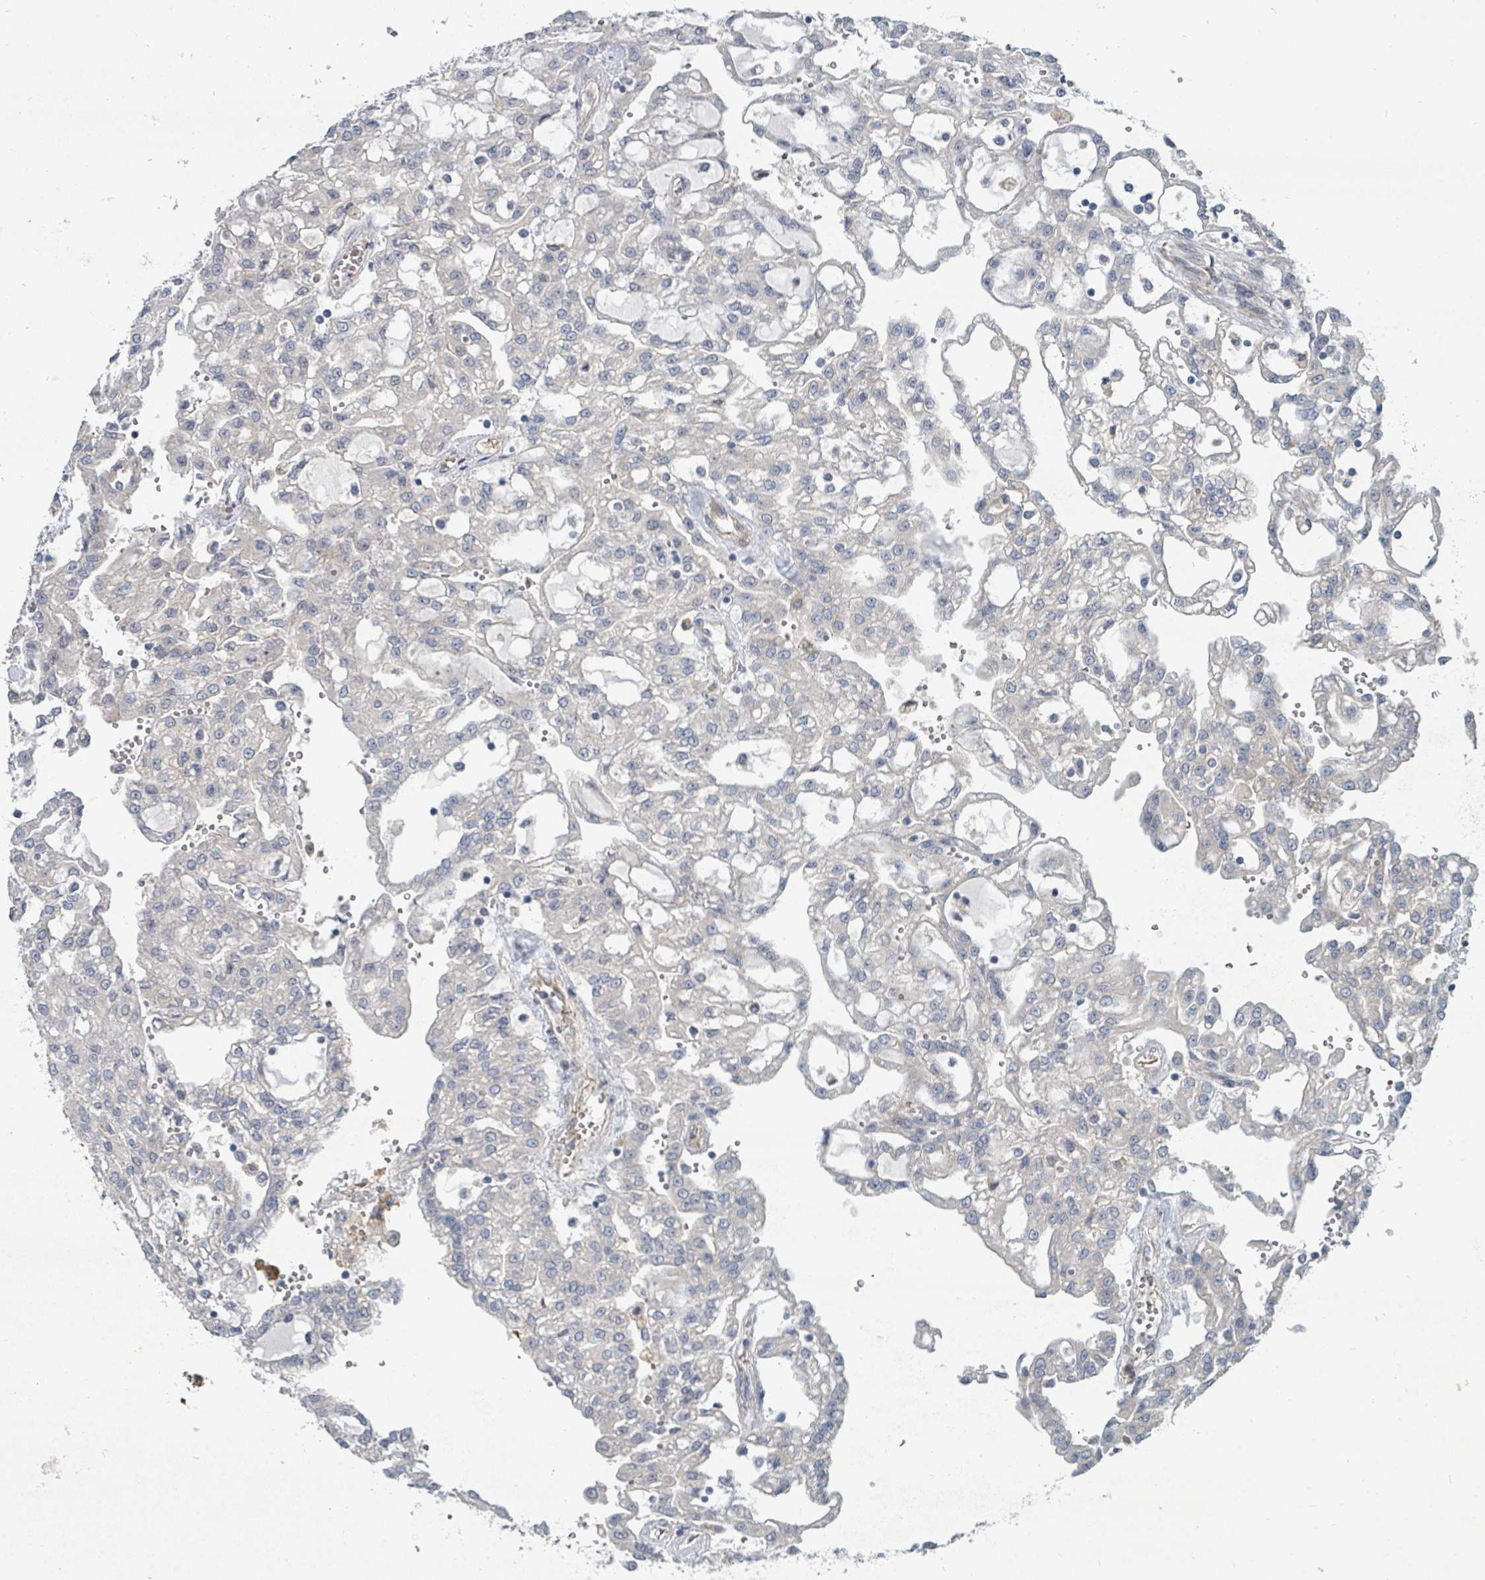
{"staining": {"intensity": "moderate", "quantity": "<25%", "location": "cytoplasmic/membranous"}, "tissue": "renal cancer", "cell_type": "Tumor cells", "image_type": "cancer", "snomed": [{"axis": "morphology", "description": "Adenocarcinoma, NOS"}, {"axis": "topography", "description": "Kidney"}], "caption": "Immunohistochemical staining of renal adenocarcinoma demonstrates moderate cytoplasmic/membranous protein positivity in approximately <25% of tumor cells.", "gene": "IFIT1", "patient": {"sex": "male", "age": 63}}